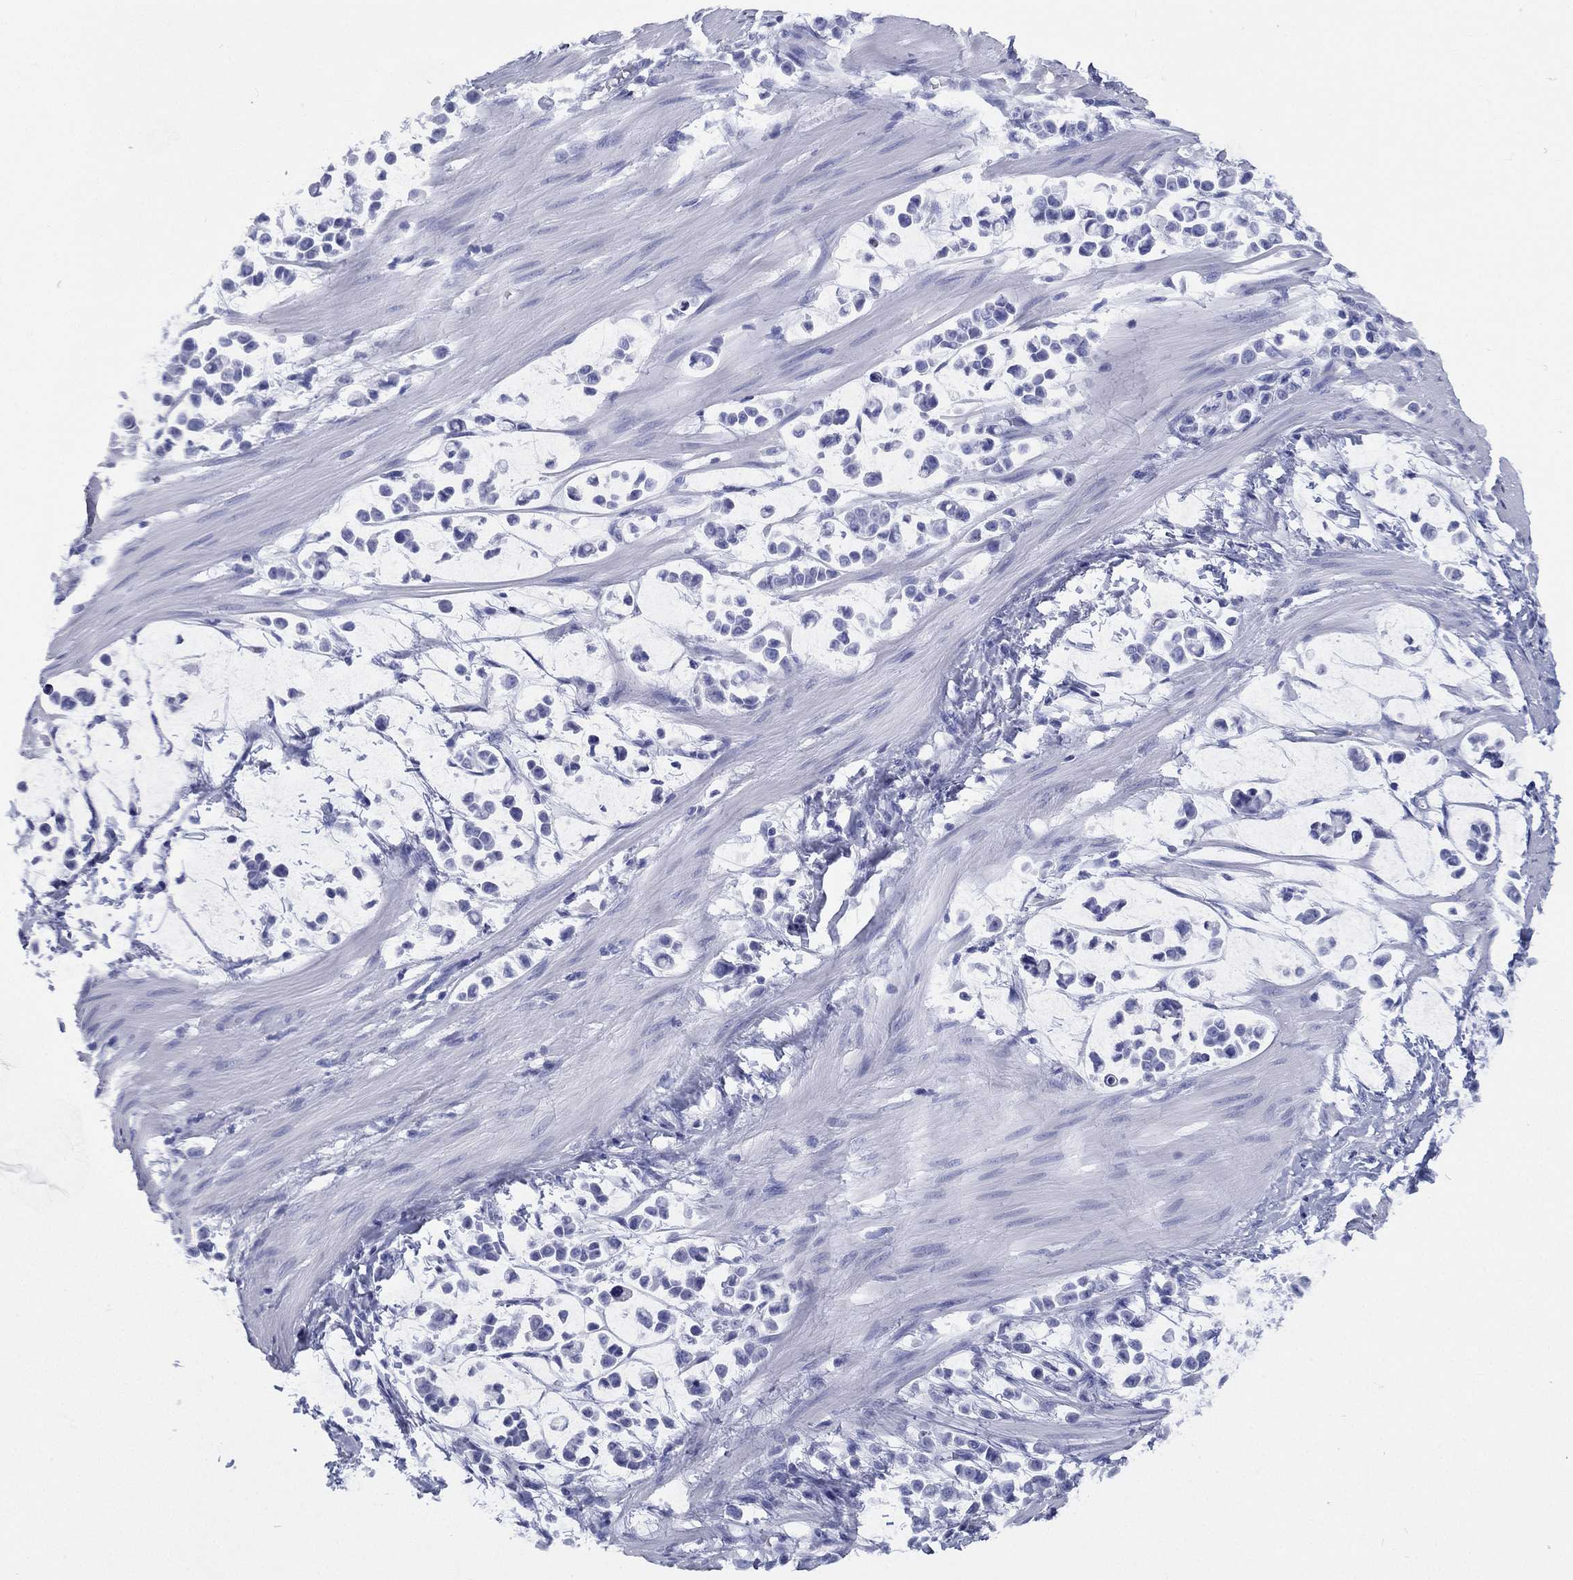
{"staining": {"intensity": "negative", "quantity": "none", "location": "none"}, "tissue": "stomach cancer", "cell_type": "Tumor cells", "image_type": "cancer", "snomed": [{"axis": "morphology", "description": "Adenocarcinoma, NOS"}, {"axis": "topography", "description": "Stomach"}], "caption": "IHC of stomach cancer shows no expression in tumor cells.", "gene": "RSPH4A", "patient": {"sex": "male", "age": 82}}